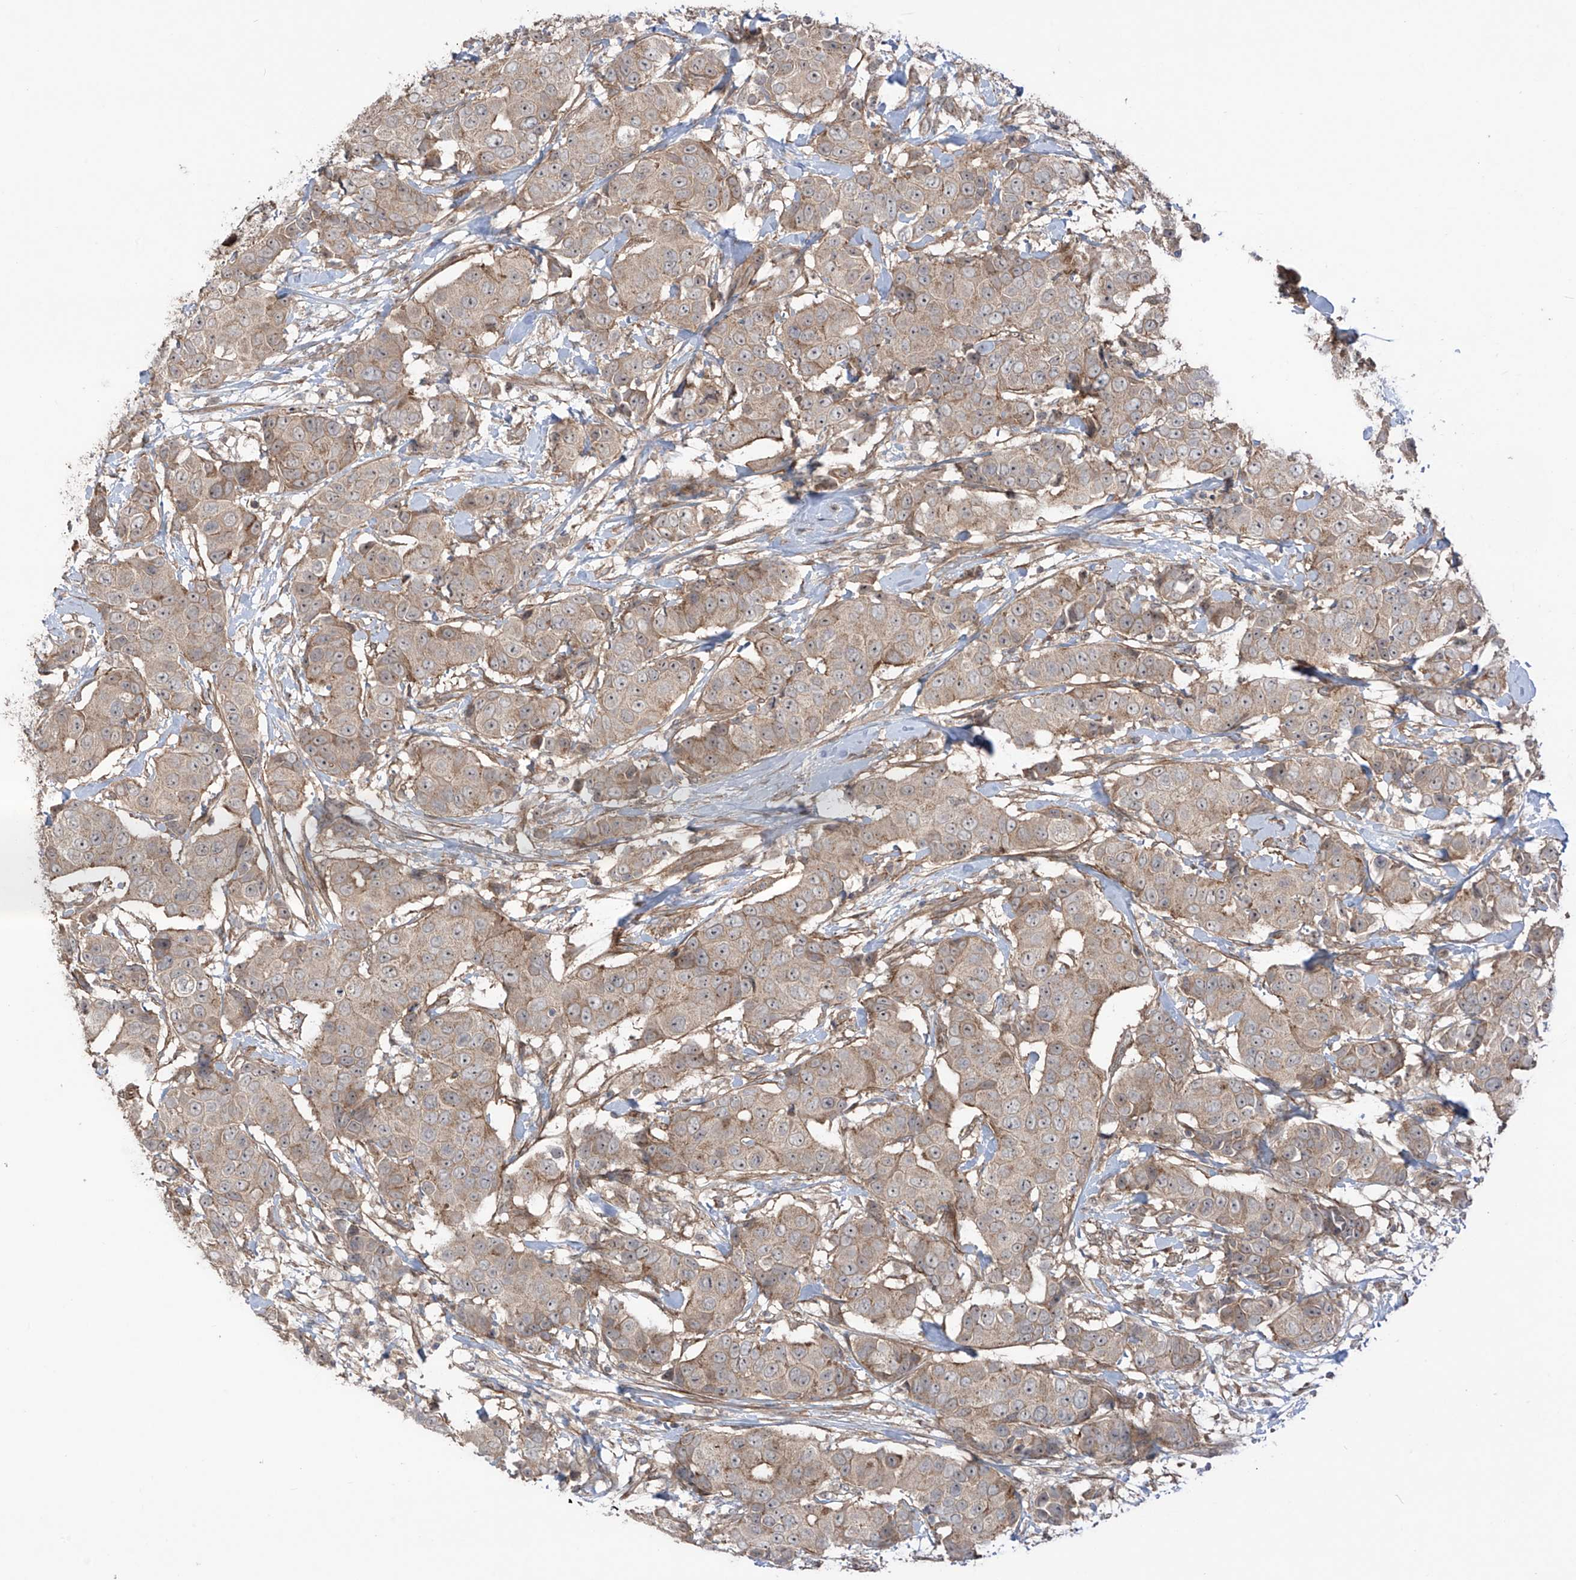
{"staining": {"intensity": "moderate", "quantity": ">75%", "location": "cytoplasmic/membranous"}, "tissue": "breast cancer", "cell_type": "Tumor cells", "image_type": "cancer", "snomed": [{"axis": "morphology", "description": "Normal tissue, NOS"}, {"axis": "morphology", "description": "Duct carcinoma"}, {"axis": "topography", "description": "Breast"}], "caption": "Immunohistochemistry photomicrograph of neoplastic tissue: breast cancer (intraductal carcinoma) stained using immunohistochemistry (IHC) shows medium levels of moderate protein expression localized specifically in the cytoplasmic/membranous of tumor cells, appearing as a cytoplasmic/membranous brown color.", "gene": "LRRC74A", "patient": {"sex": "female", "age": 39}}